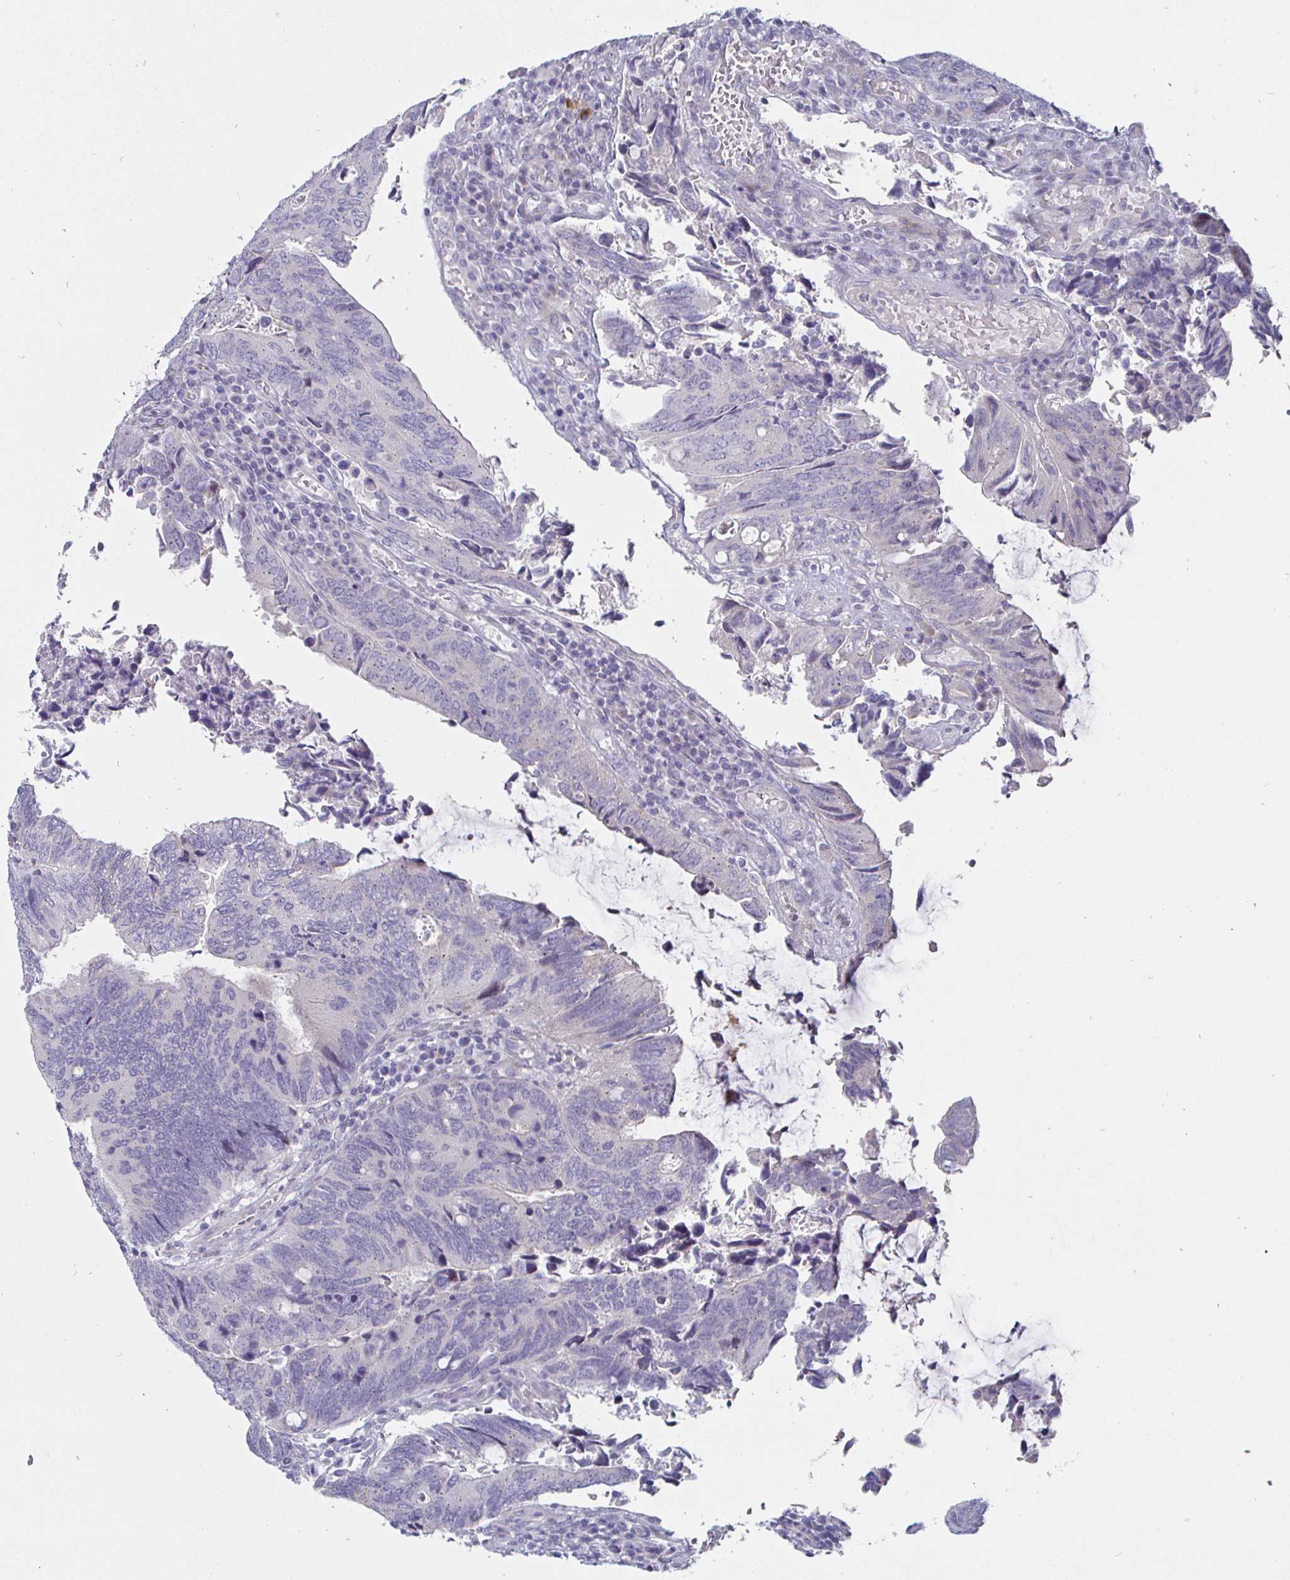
{"staining": {"intensity": "negative", "quantity": "none", "location": "none"}, "tissue": "colorectal cancer", "cell_type": "Tumor cells", "image_type": "cancer", "snomed": [{"axis": "morphology", "description": "Adenocarcinoma, NOS"}, {"axis": "topography", "description": "Colon"}], "caption": "Tumor cells show no significant protein positivity in colorectal adenocarcinoma.", "gene": "DMRTB1", "patient": {"sex": "male", "age": 87}}